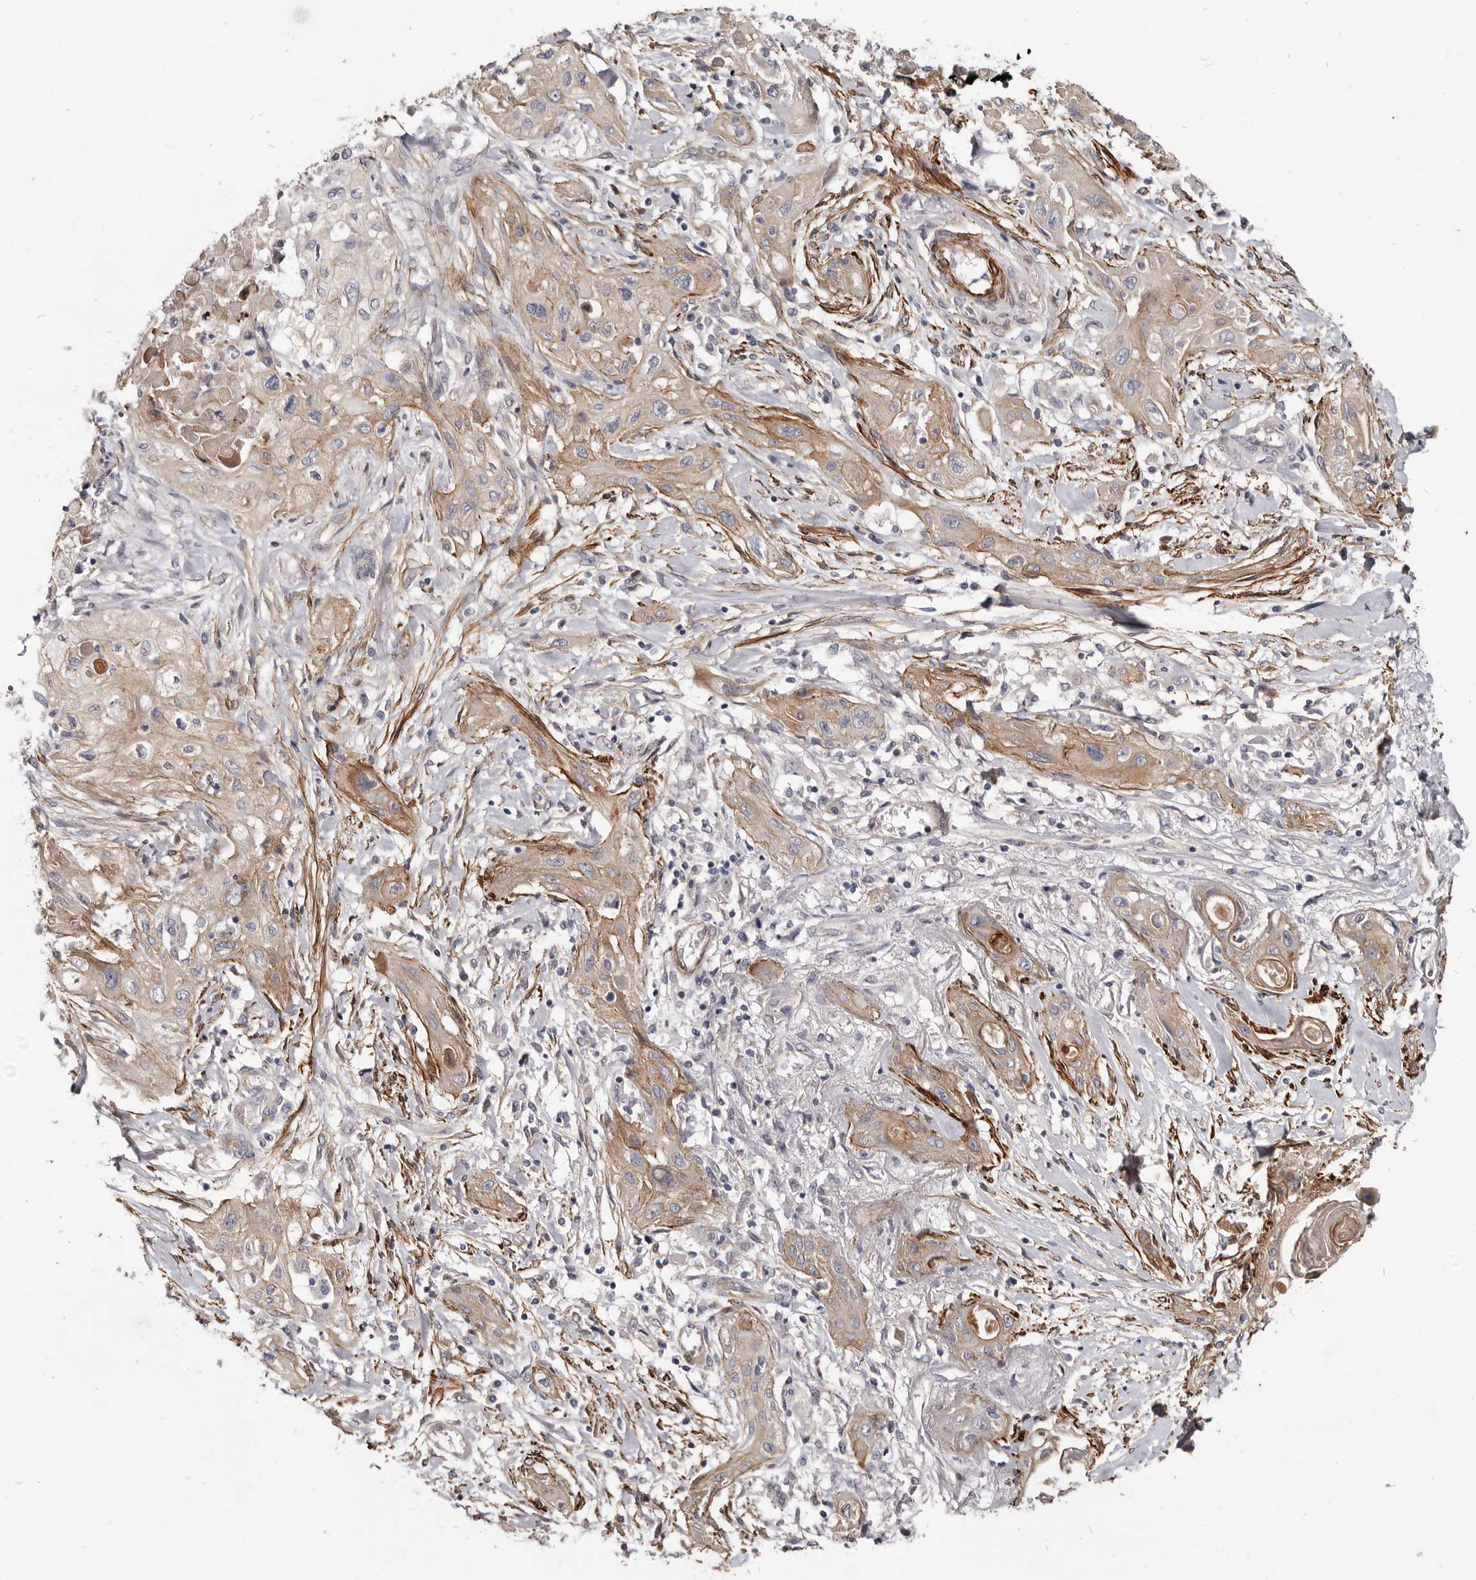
{"staining": {"intensity": "moderate", "quantity": ">75%", "location": "cytoplasmic/membranous"}, "tissue": "lung cancer", "cell_type": "Tumor cells", "image_type": "cancer", "snomed": [{"axis": "morphology", "description": "Squamous cell carcinoma, NOS"}, {"axis": "topography", "description": "Lung"}], "caption": "Tumor cells exhibit moderate cytoplasmic/membranous staining in about >75% of cells in lung cancer.", "gene": "CGN", "patient": {"sex": "female", "age": 47}}